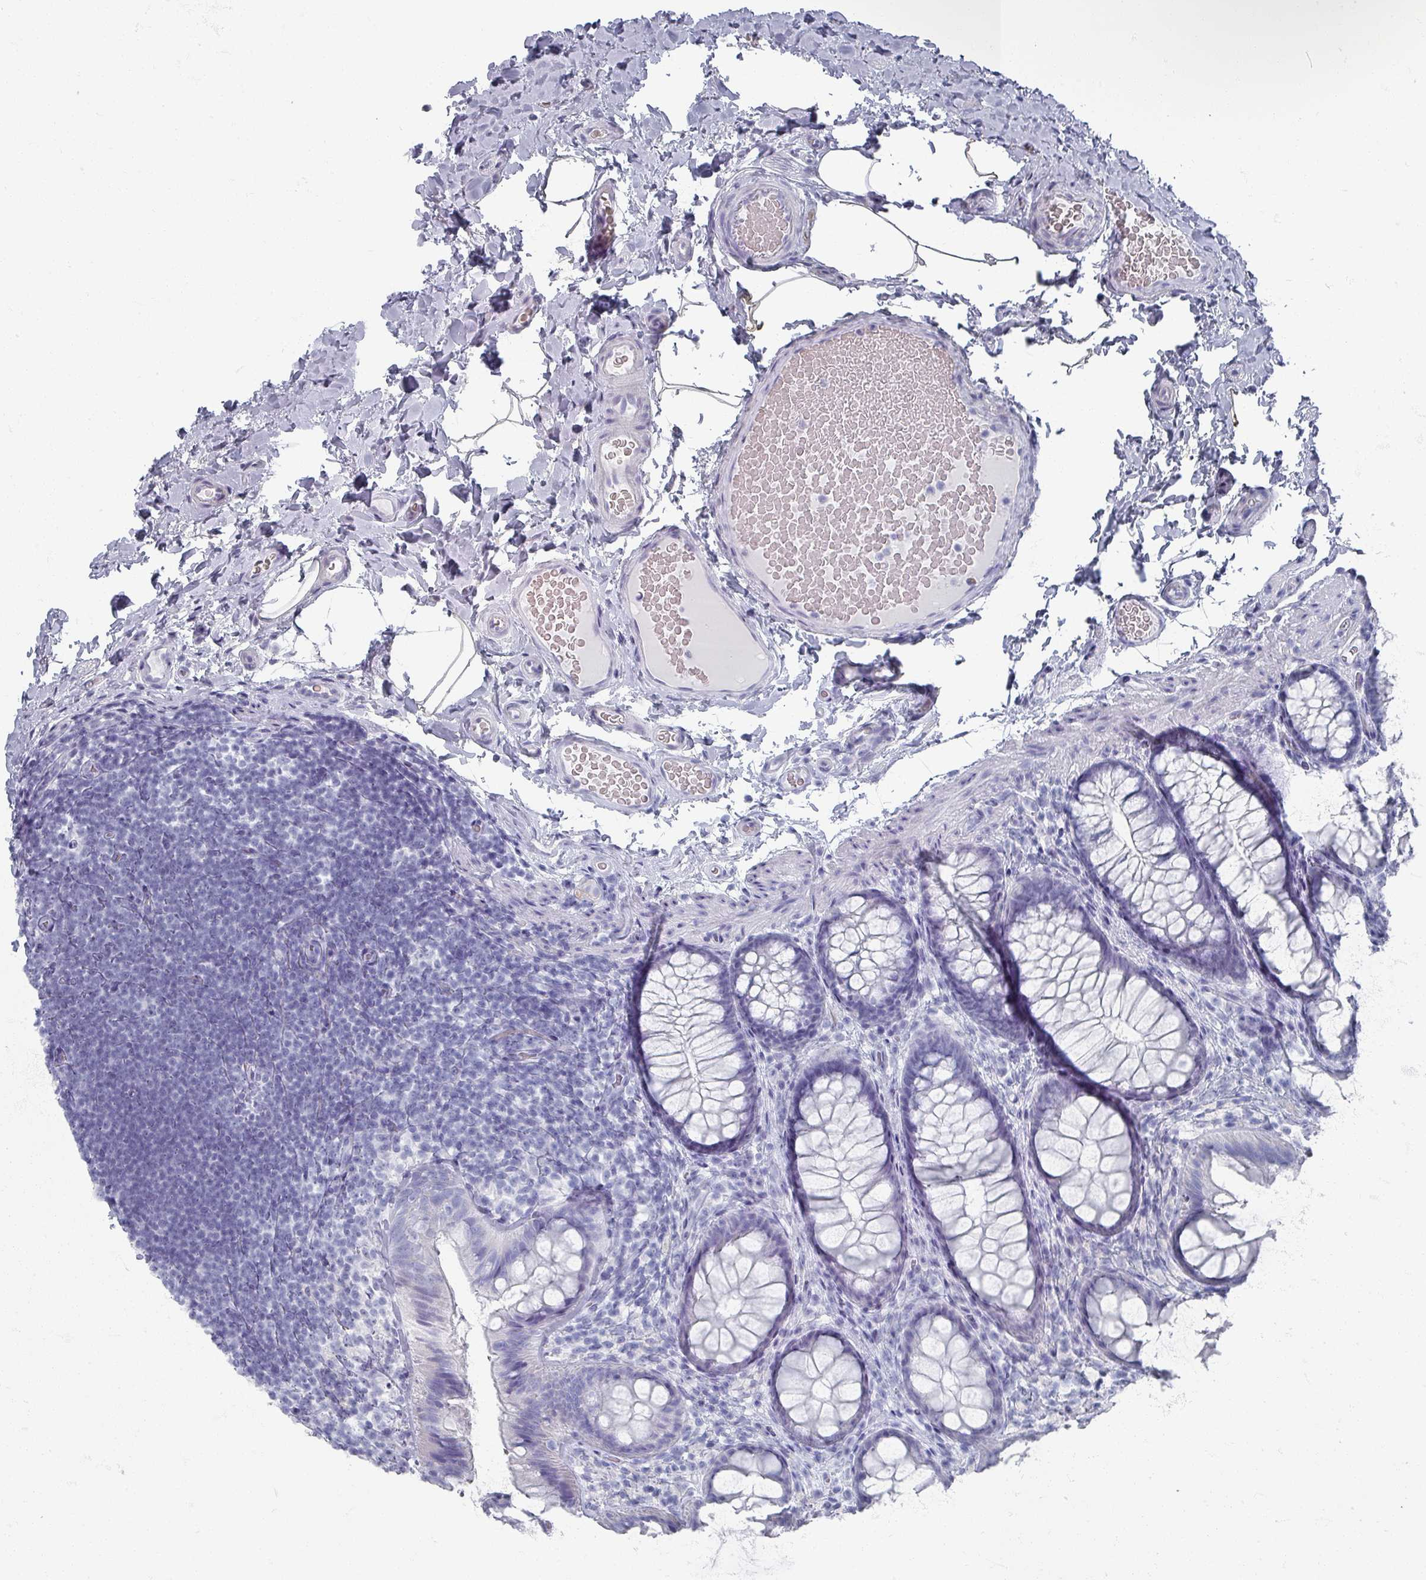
{"staining": {"intensity": "negative", "quantity": "none", "location": "none"}, "tissue": "colon", "cell_type": "Endothelial cells", "image_type": "normal", "snomed": [{"axis": "morphology", "description": "Normal tissue, NOS"}, {"axis": "topography", "description": "Colon"}], "caption": "The IHC histopathology image has no significant expression in endothelial cells of colon. The staining was performed using DAB to visualize the protein expression in brown, while the nuclei were stained in blue with hematoxylin (Magnification: 20x).", "gene": "OMG", "patient": {"sex": "male", "age": 46}}